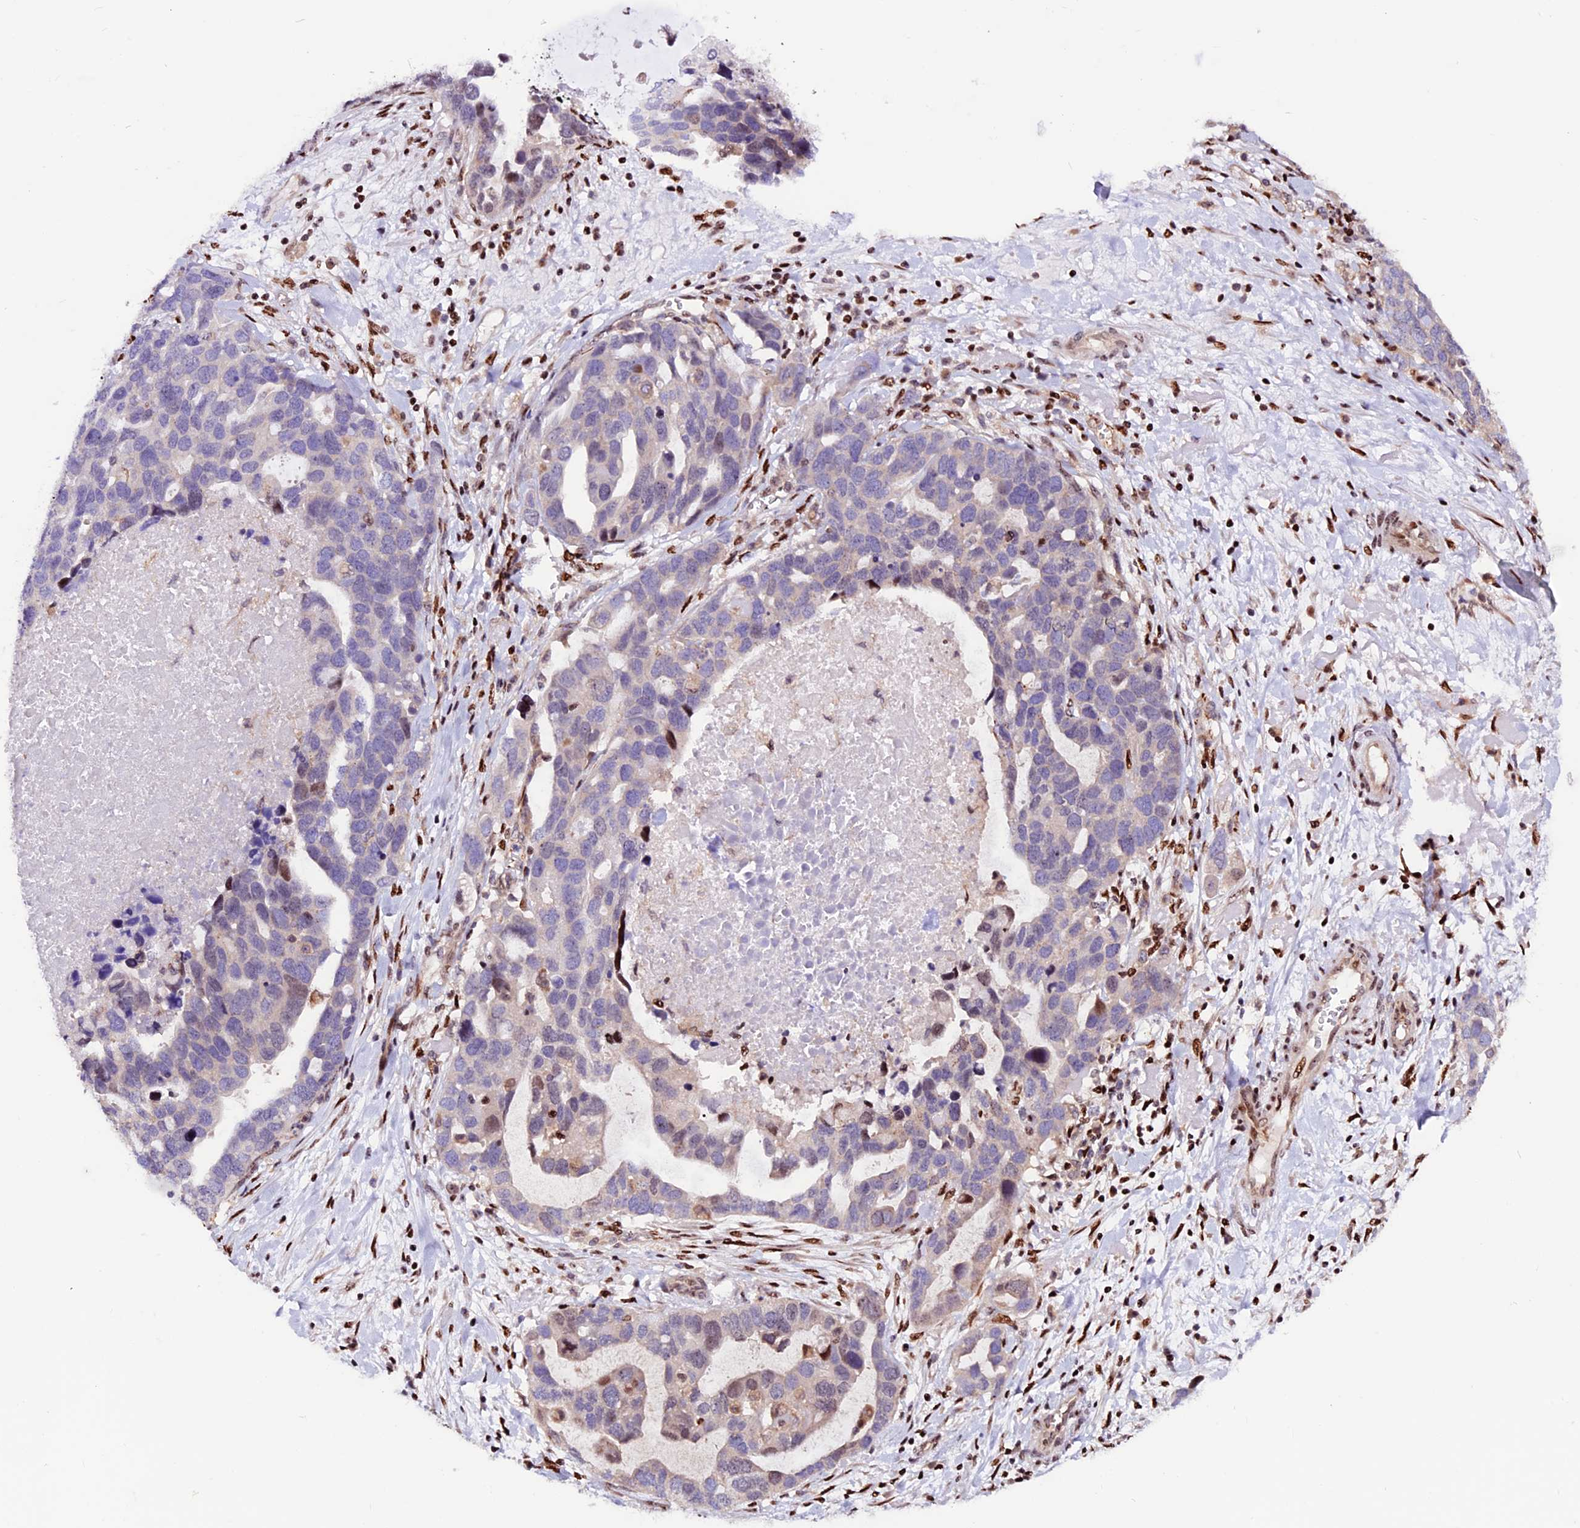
{"staining": {"intensity": "moderate", "quantity": "<25%", "location": "nuclear"}, "tissue": "ovarian cancer", "cell_type": "Tumor cells", "image_type": "cancer", "snomed": [{"axis": "morphology", "description": "Cystadenocarcinoma, serous, NOS"}, {"axis": "topography", "description": "Ovary"}], "caption": "DAB (3,3'-diaminobenzidine) immunohistochemical staining of serous cystadenocarcinoma (ovarian) demonstrates moderate nuclear protein expression in approximately <25% of tumor cells.", "gene": "RINL", "patient": {"sex": "female", "age": 54}}